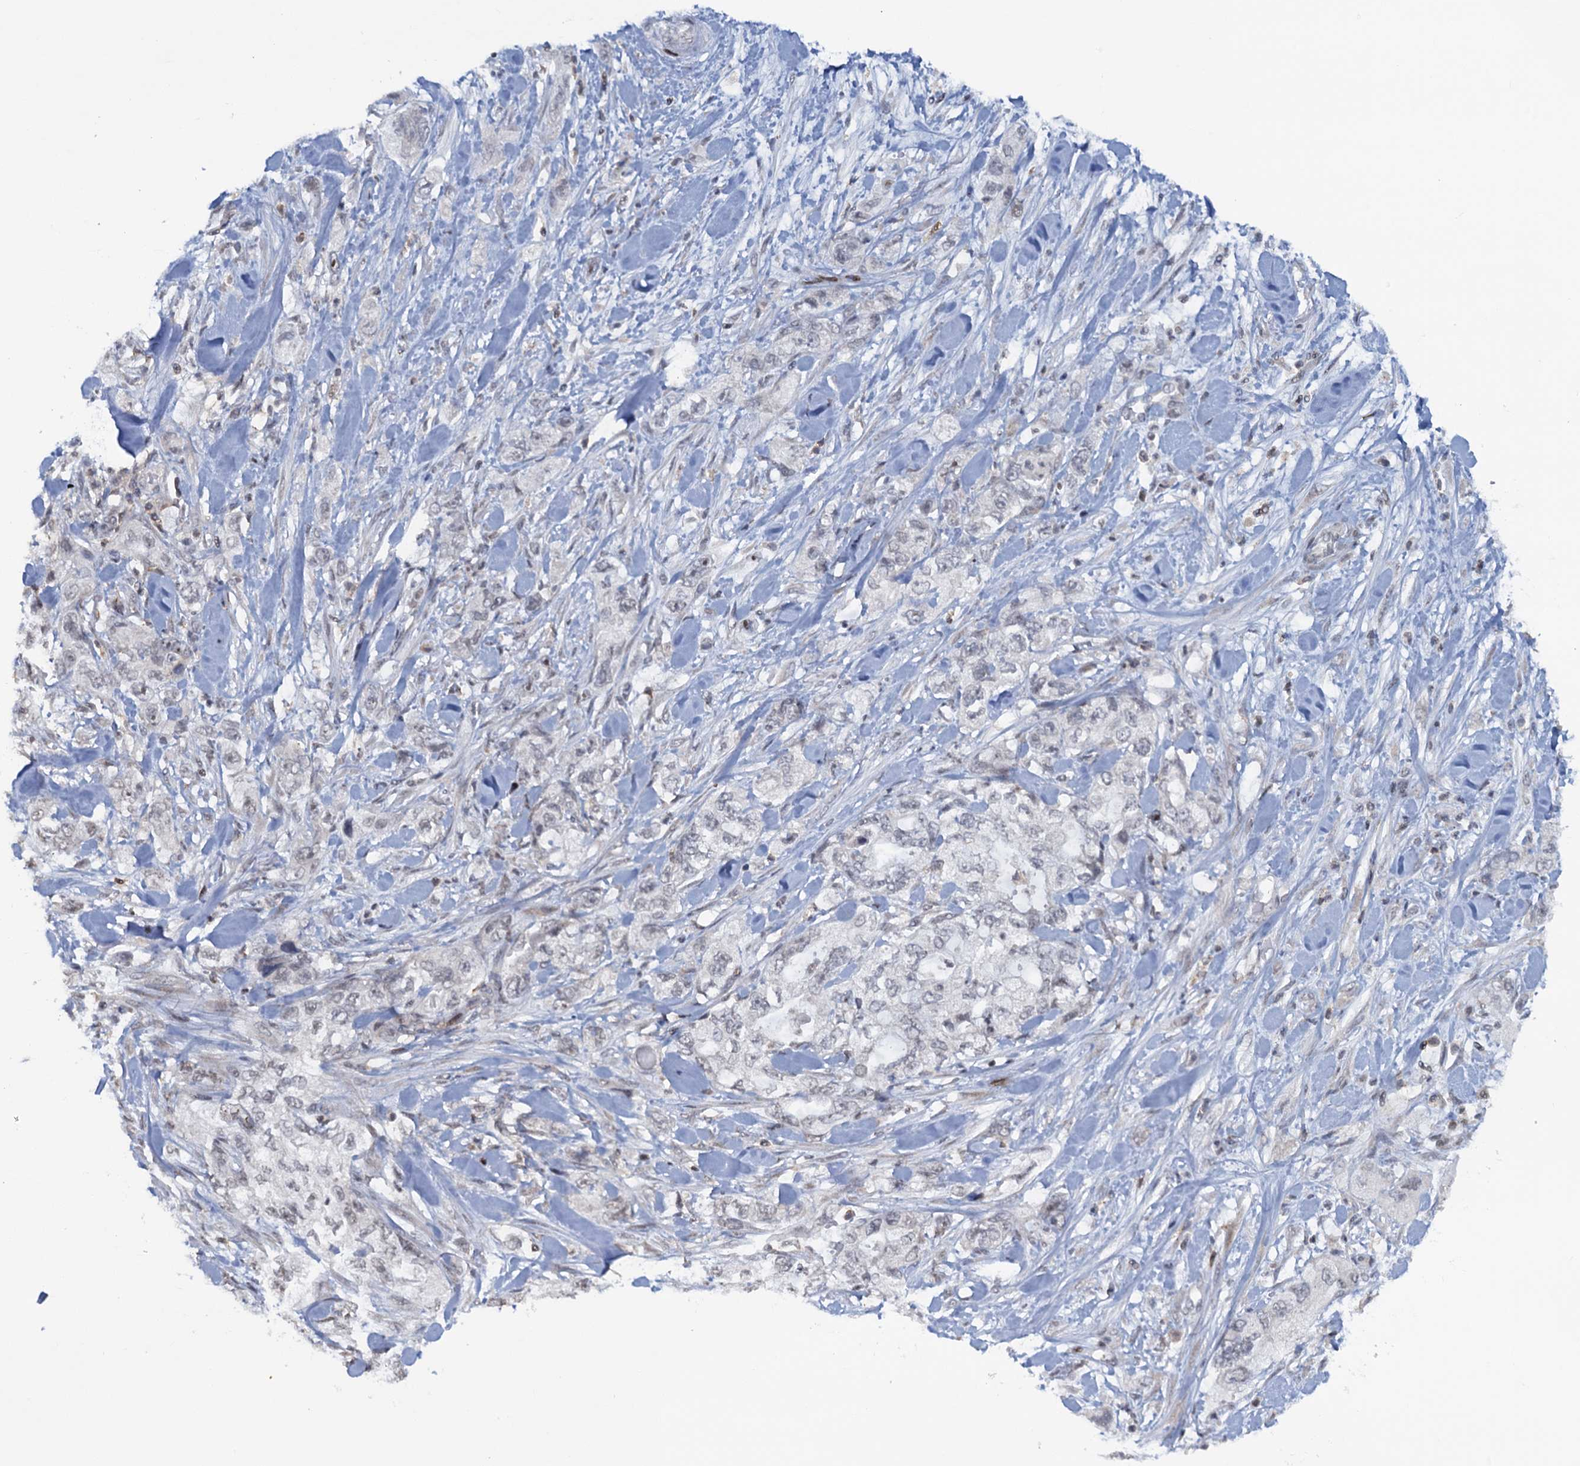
{"staining": {"intensity": "negative", "quantity": "none", "location": "none"}, "tissue": "pancreatic cancer", "cell_type": "Tumor cells", "image_type": "cancer", "snomed": [{"axis": "morphology", "description": "Adenocarcinoma, NOS"}, {"axis": "topography", "description": "Pancreas"}], "caption": "Image shows no significant protein positivity in tumor cells of adenocarcinoma (pancreatic). Nuclei are stained in blue.", "gene": "FYB1", "patient": {"sex": "female", "age": 73}}